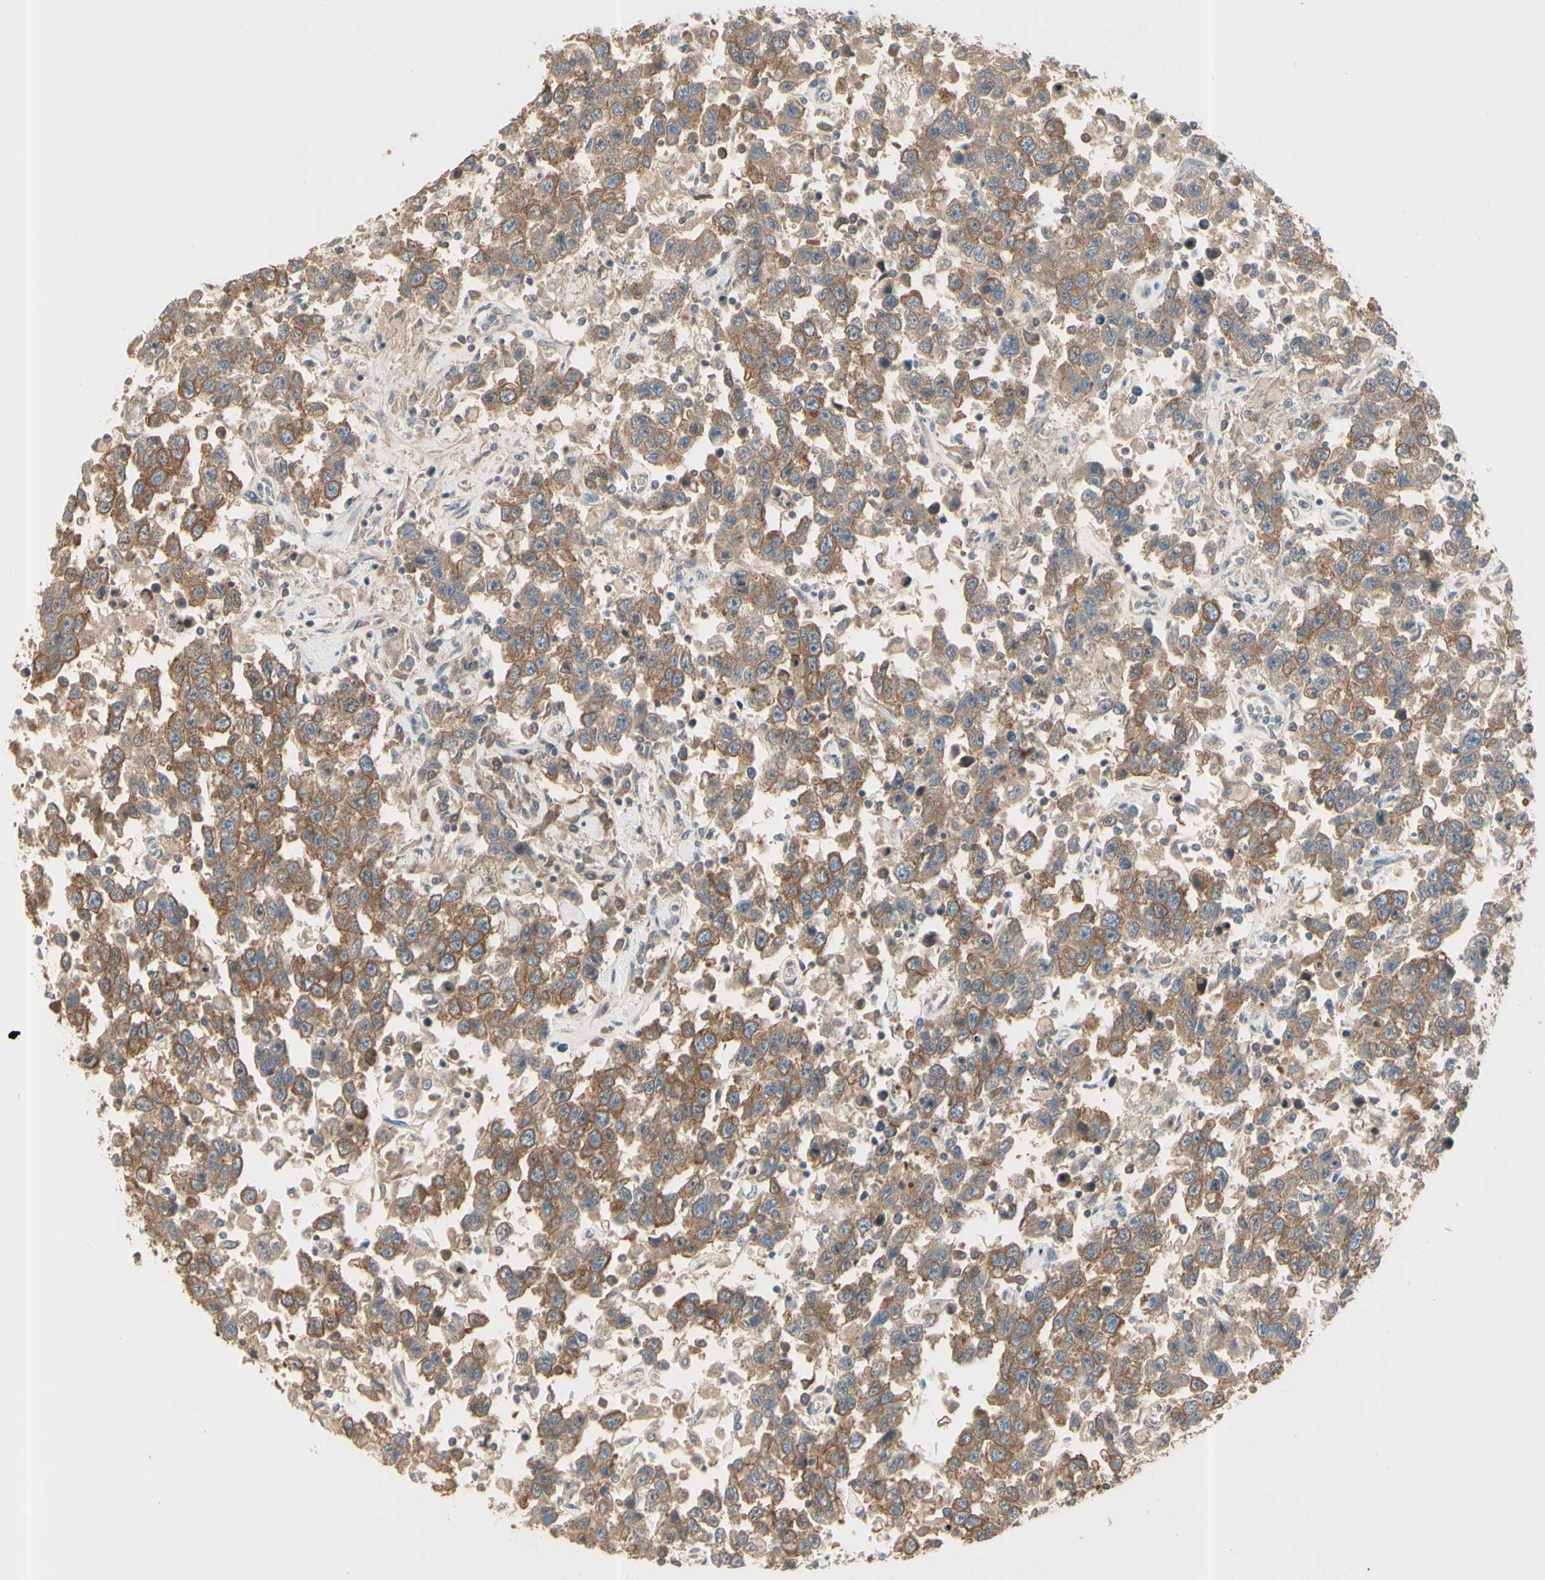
{"staining": {"intensity": "moderate", "quantity": ">75%", "location": "cytoplasmic/membranous"}, "tissue": "testis cancer", "cell_type": "Tumor cells", "image_type": "cancer", "snomed": [{"axis": "morphology", "description": "Seminoma, NOS"}, {"axis": "topography", "description": "Testis"}], "caption": "Tumor cells demonstrate medium levels of moderate cytoplasmic/membranous staining in about >75% of cells in seminoma (testis).", "gene": "IRAG1", "patient": {"sex": "male", "age": 41}}